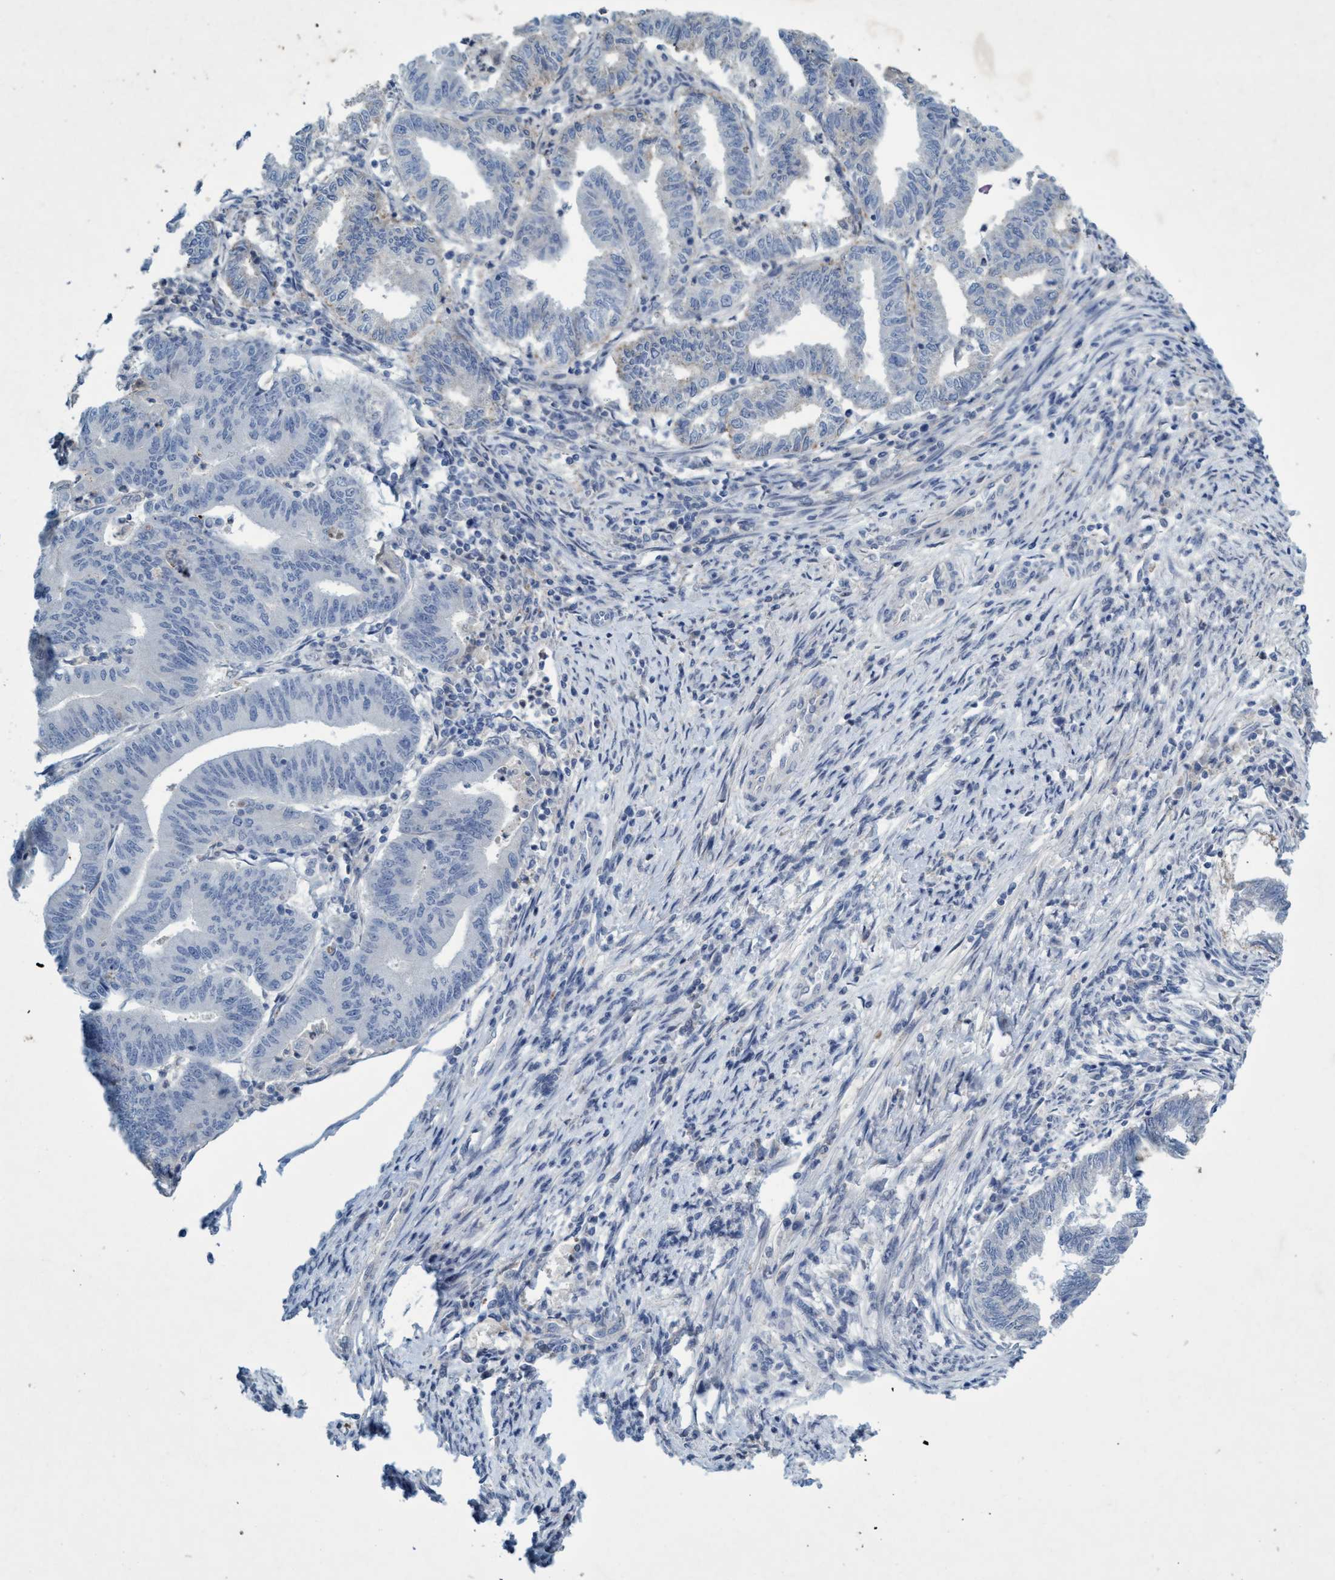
{"staining": {"intensity": "negative", "quantity": "none", "location": "none"}, "tissue": "endometrial cancer", "cell_type": "Tumor cells", "image_type": "cancer", "snomed": [{"axis": "morphology", "description": "Polyp, NOS"}, {"axis": "morphology", "description": "Adenocarcinoma, NOS"}, {"axis": "morphology", "description": "Adenoma, NOS"}, {"axis": "topography", "description": "Endometrium"}], "caption": "A high-resolution micrograph shows IHC staining of endometrial polyp, which demonstrates no significant staining in tumor cells. The staining is performed using DAB (3,3'-diaminobenzidine) brown chromogen with nuclei counter-stained in using hematoxylin.", "gene": "RNF208", "patient": {"sex": "female", "age": 79}}